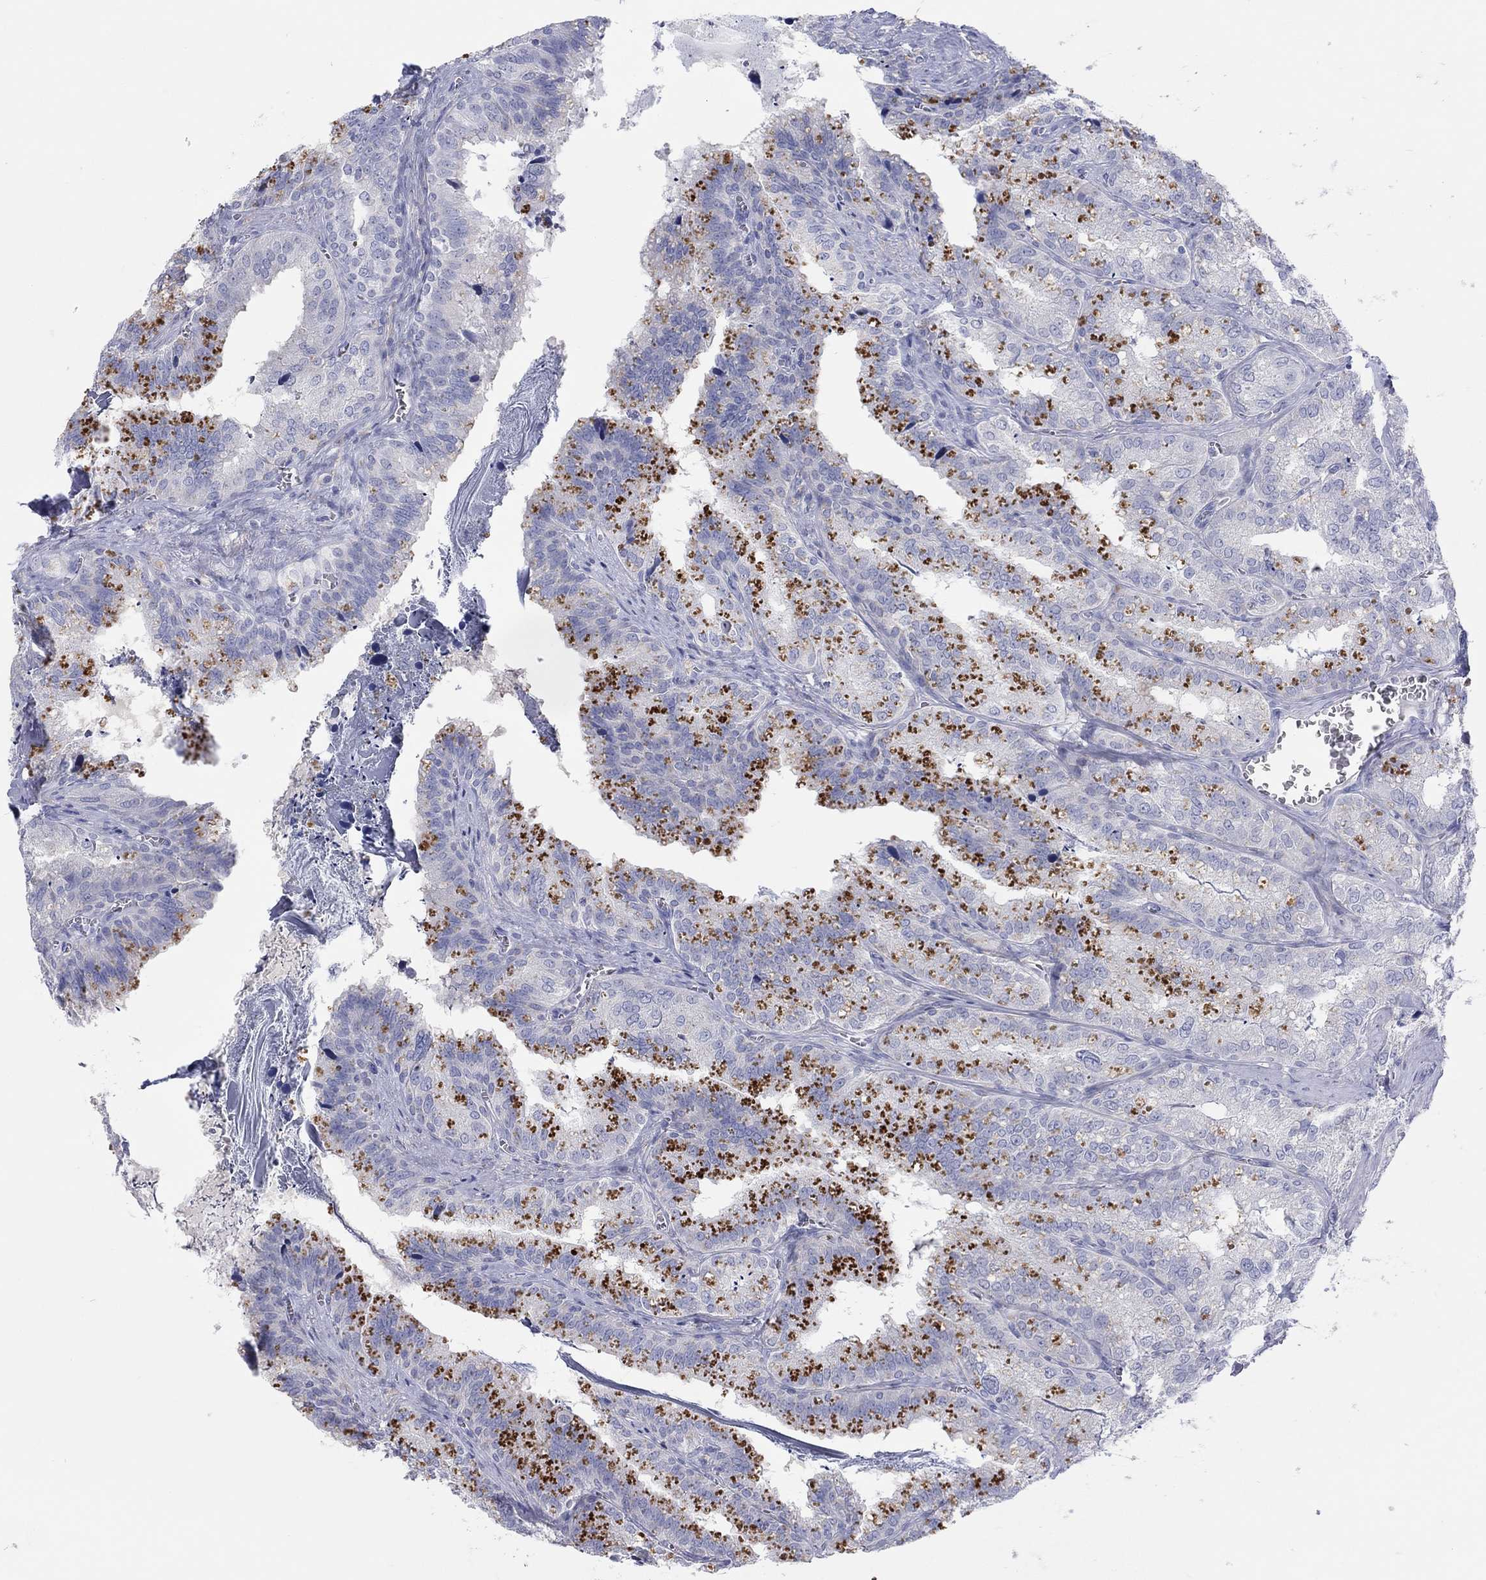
{"staining": {"intensity": "negative", "quantity": "none", "location": "none"}, "tissue": "seminal vesicle", "cell_type": "Glandular cells", "image_type": "normal", "snomed": [{"axis": "morphology", "description": "Normal tissue, NOS"}, {"axis": "topography", "description": "Seminal veicle"}], "caption": "This histopathology image is of unremarkable seminal vesicle stained with IHC to label a protein in brown with the nuclei are counter-stained blue. There is no positivity in glandular cells.", "gene": "CPNE6", "patient": {"sex": "male", "age": 57}}